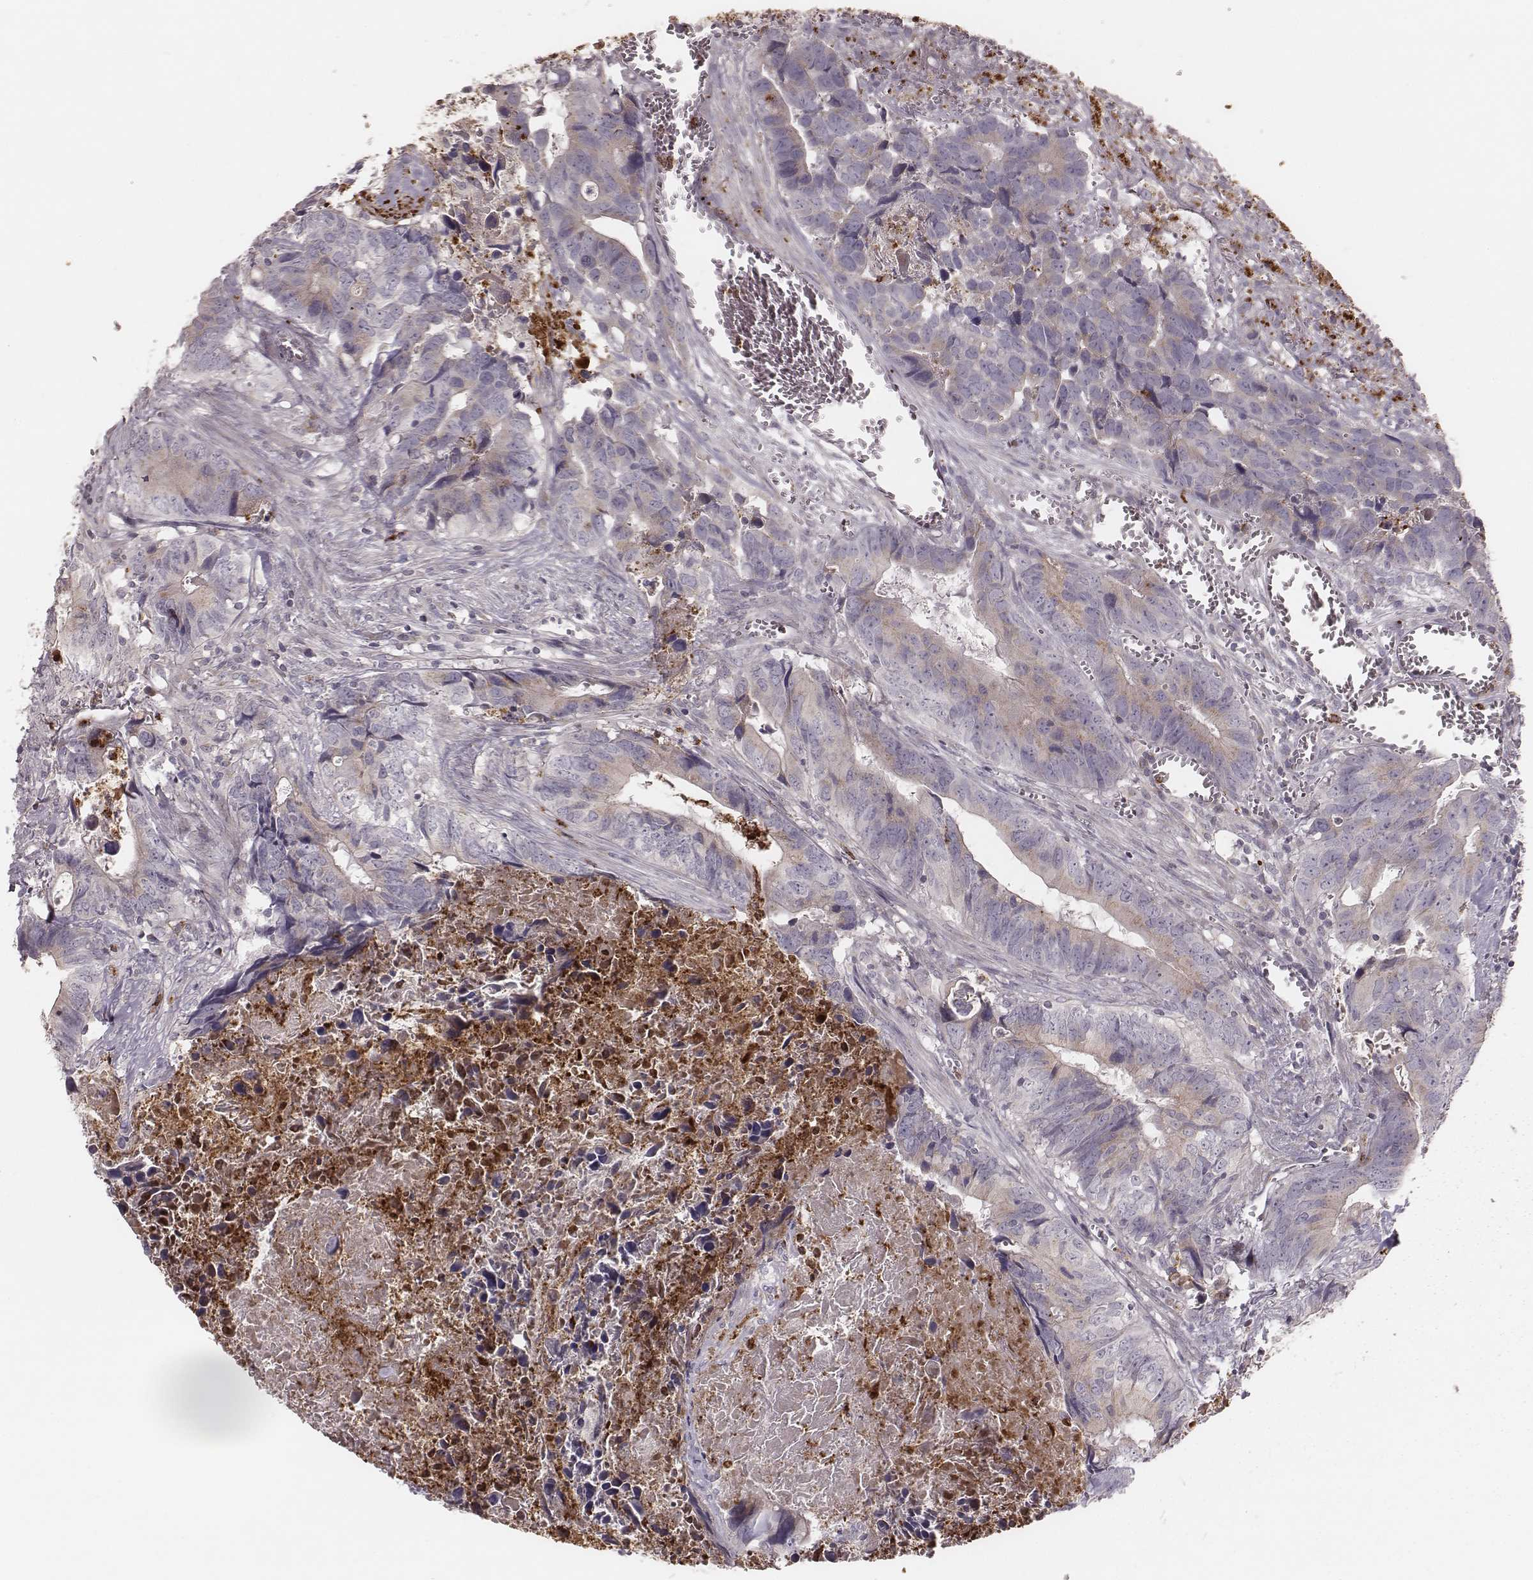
{"staining": {"intensity": "weak", "quantity": ">75%", "location": "cytoplasmic/membranous"}, "tissue": "colorectal cancer", "cell_type": "Tumor cells", "image_type": "cancer", "snomed": [{"axis": "morphology", "description": "Adenocarcinoma, NOS"}, {"axis": "topography", "description": "Colon"}], "caption": "IHC (DAB) staining of colorectal adenocarcinoma reveals weak cytoplasmic/membranous protein staining in approximately >75% of tumor cells. The staining was performed using DAB (3,3'-diaminobenzidine) to visualize the protein expression in brown, while the nuclei were stained in blue with hematoxylin (Magnification: 20x).", "gene": "ABCA7", "patient": {"sex": "female", "age": 82}}